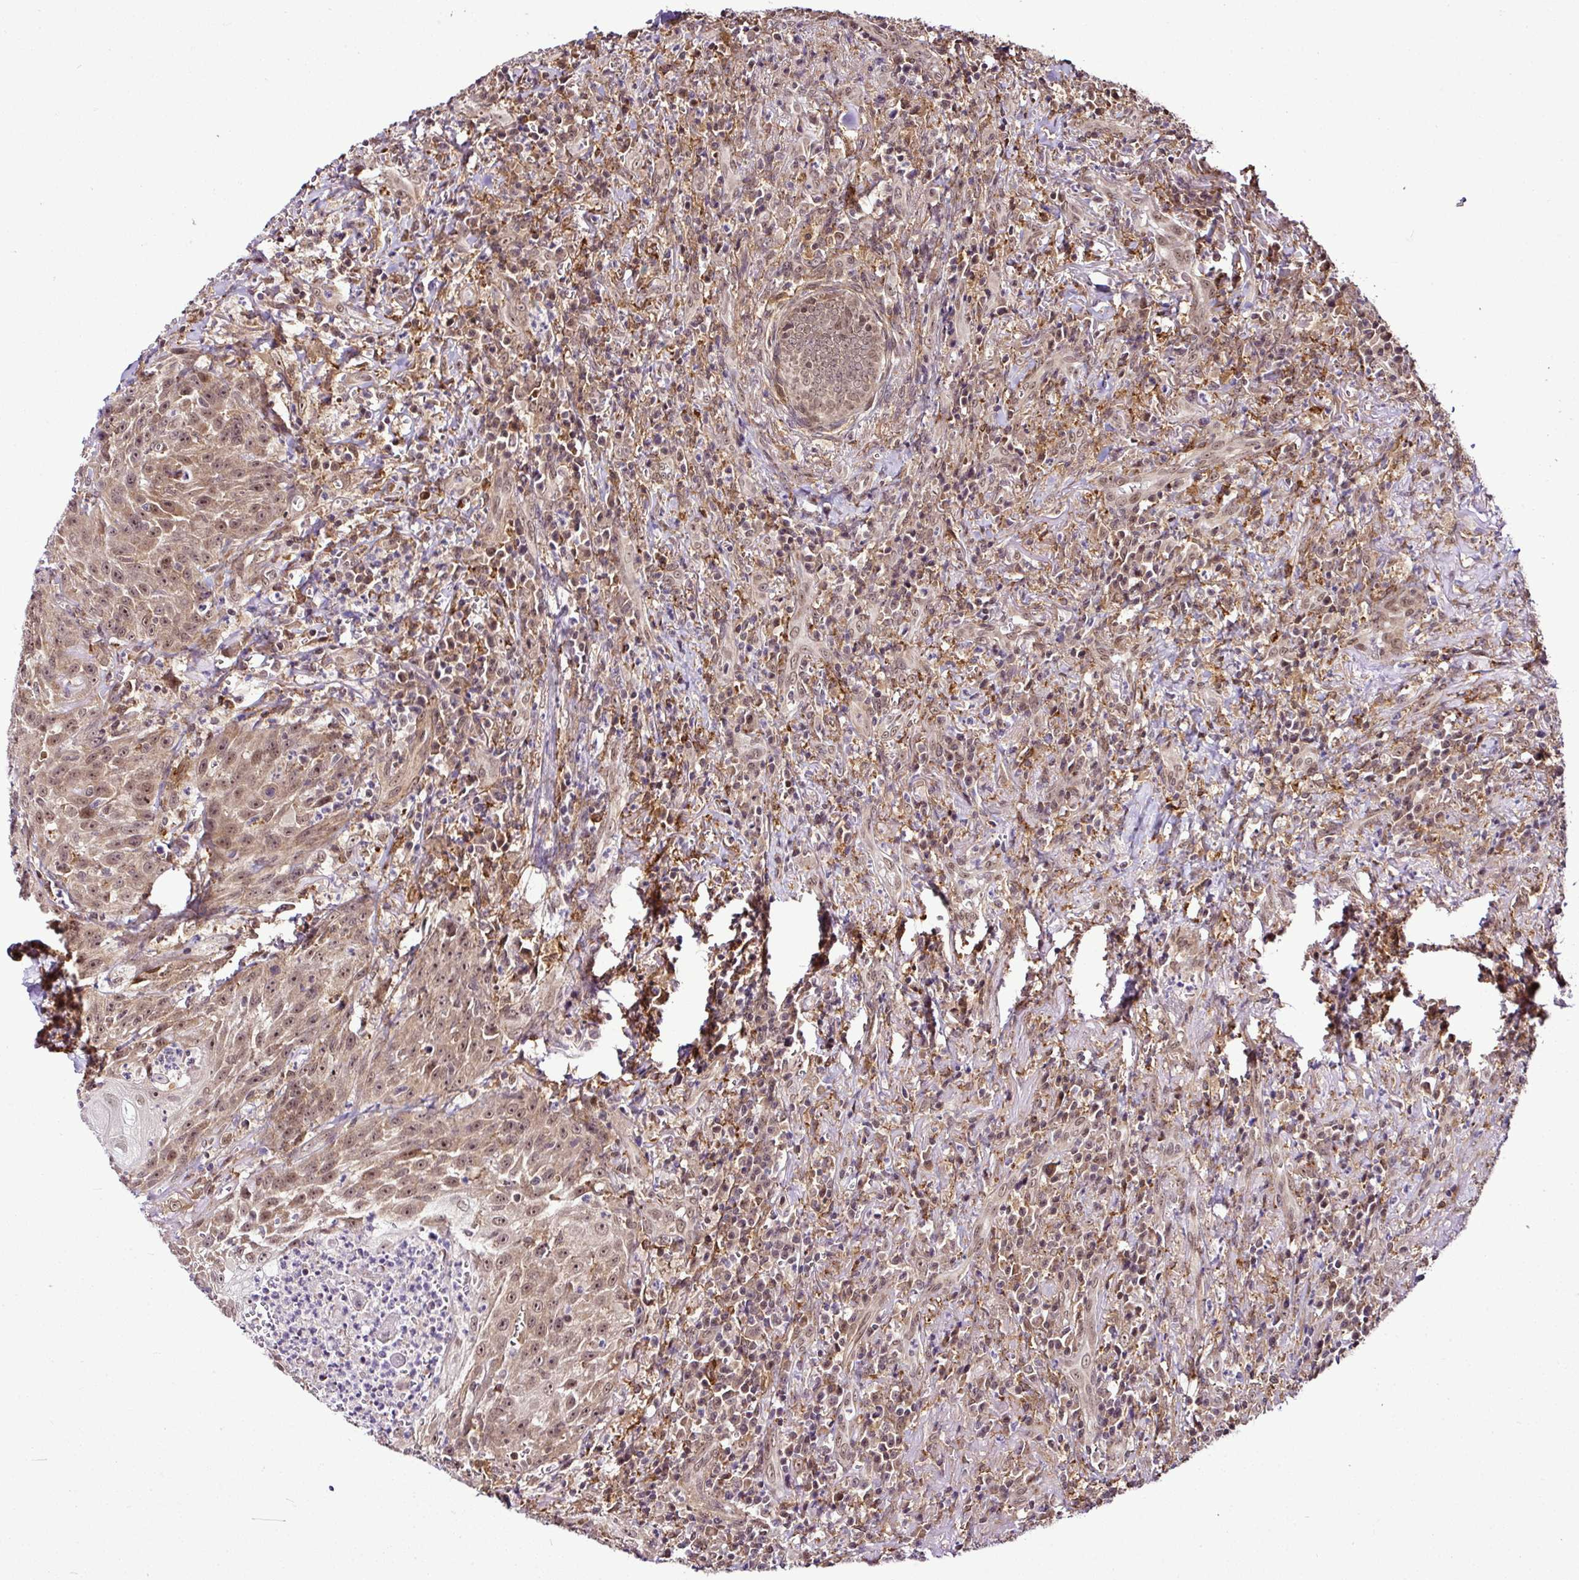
{"staining": {"intensity": "weak", "quantity": ">75%", "location": "nuclear"}, "tissue": "head and neck cancer", "cell_type": "Tumor cells", "image_type": "cancer", "snomed": [{"axis": "morphology", "description": "Normal tissue, NOS"}, {"axis": "morphology", "description": "Squamous cell carcinoma, NOS"}, {"axis": "topography", "description": "Oral tissue"}, {"axis": "topography", "description": "Head-Neck"}], "caption": "Protein expression analysis of head and neck cancer demonstrates weak nuclear staining in approximately >75% of tumor cells. Using DAB (brown) and hematoxylin (blue) stains, captured at high magnification using brightfield microscopy.", "gene": "FAM153A", "patient": {"sex": "female", "age": 70}}